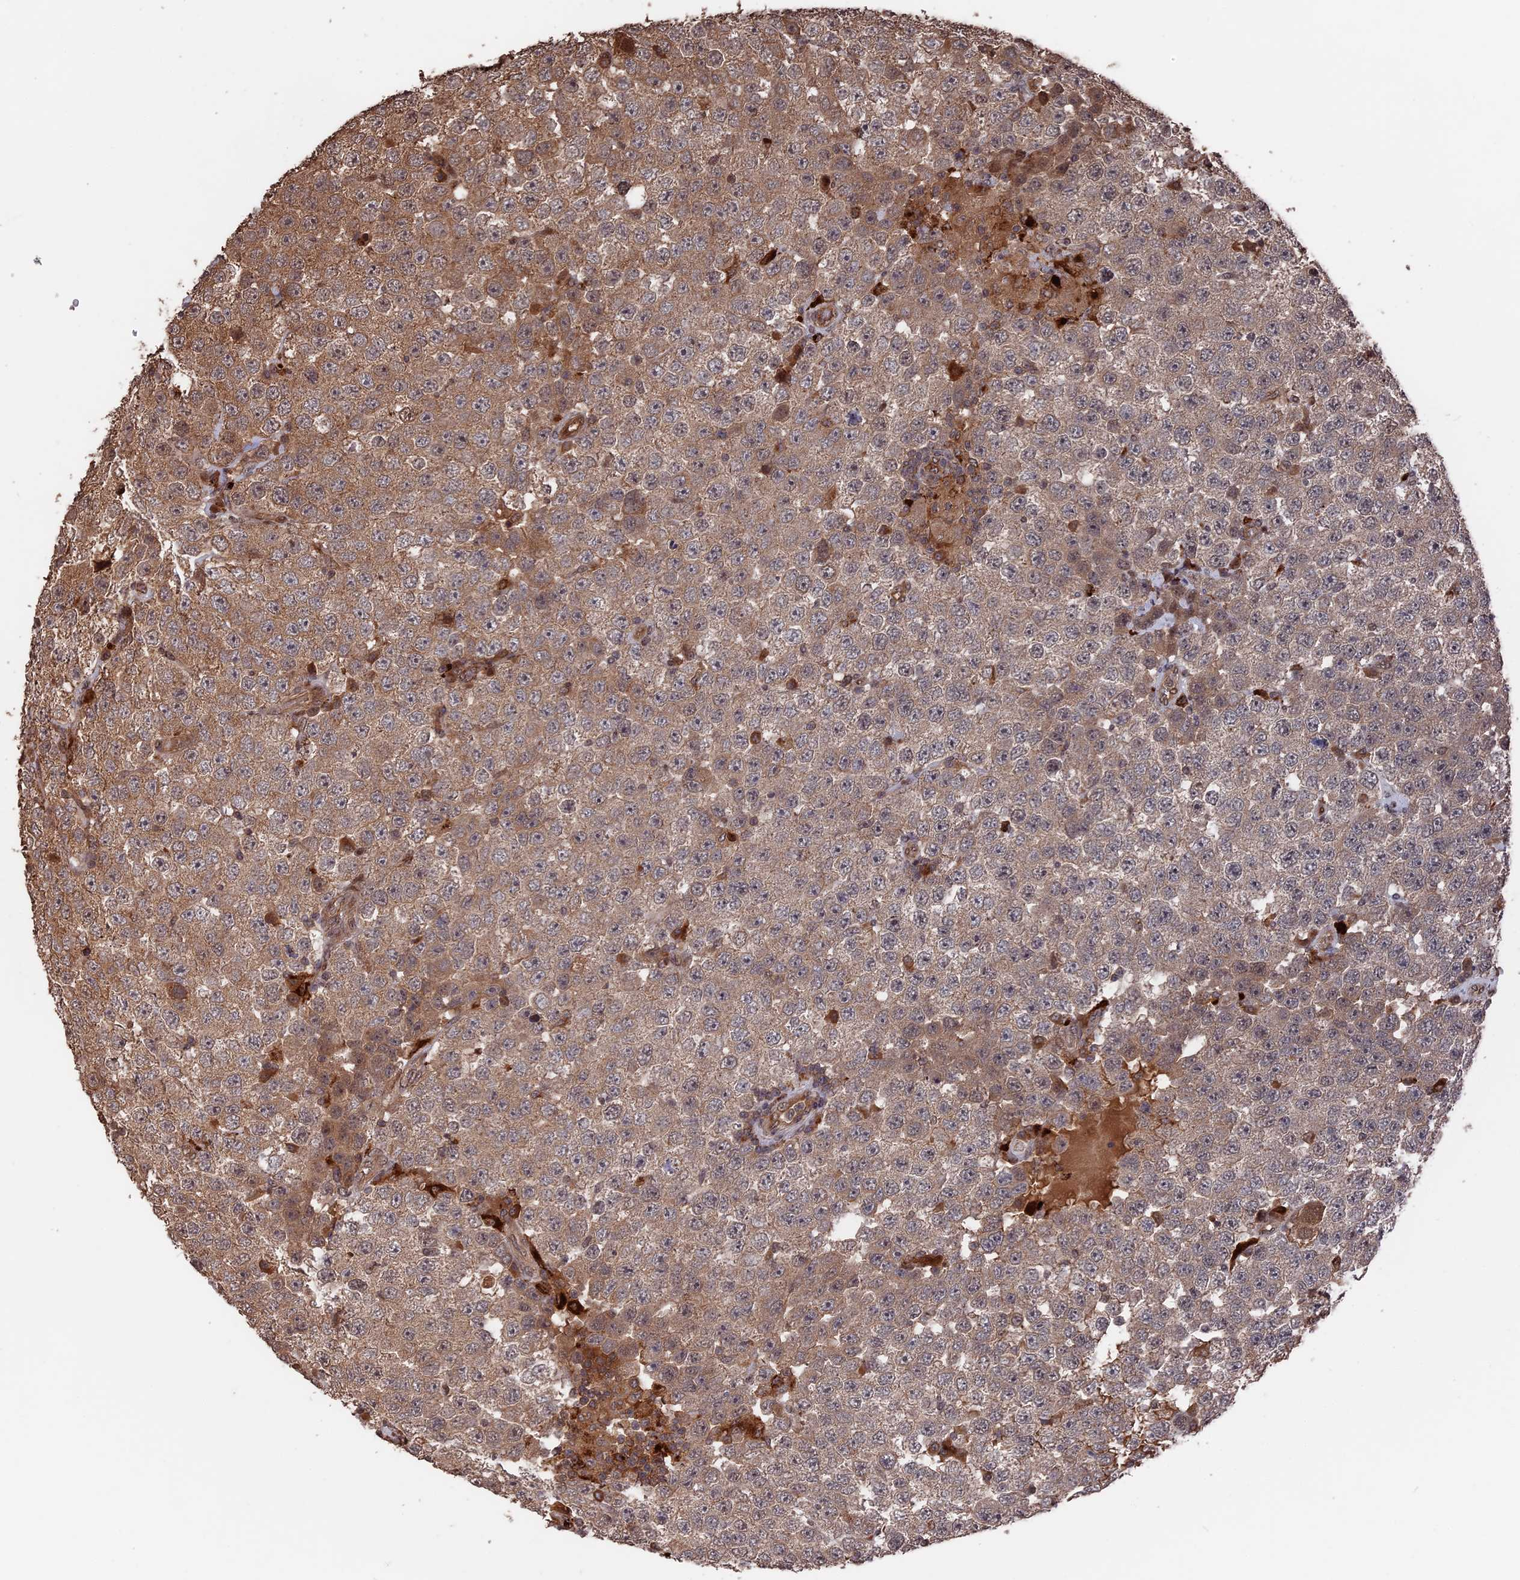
{"staining": {"intensity": "moderate", "quantity": "<25%", "location": "cytoplasmic/membranous"}, "tissue": "testis cancer", "cell_type": "Tumor cells", "image_type": "cancer", "snomed": [{"axis": "morphology", "description": "Seminoma, NOS"}, {"axis": "topography", "description": "Testis"}], "caption": "Immunohistochemistry photomicrograph of neoplastic tissue: human testis cancer stained using immunohistochemistry displays low levels of moderate protein expression localized specifically in the cytoplasmic/membranous of tumor cells, appearing as a cytoplasmic/membranous brown color.", "gene": "TELO2", "patient": {"sex": "male", "age": 28}}